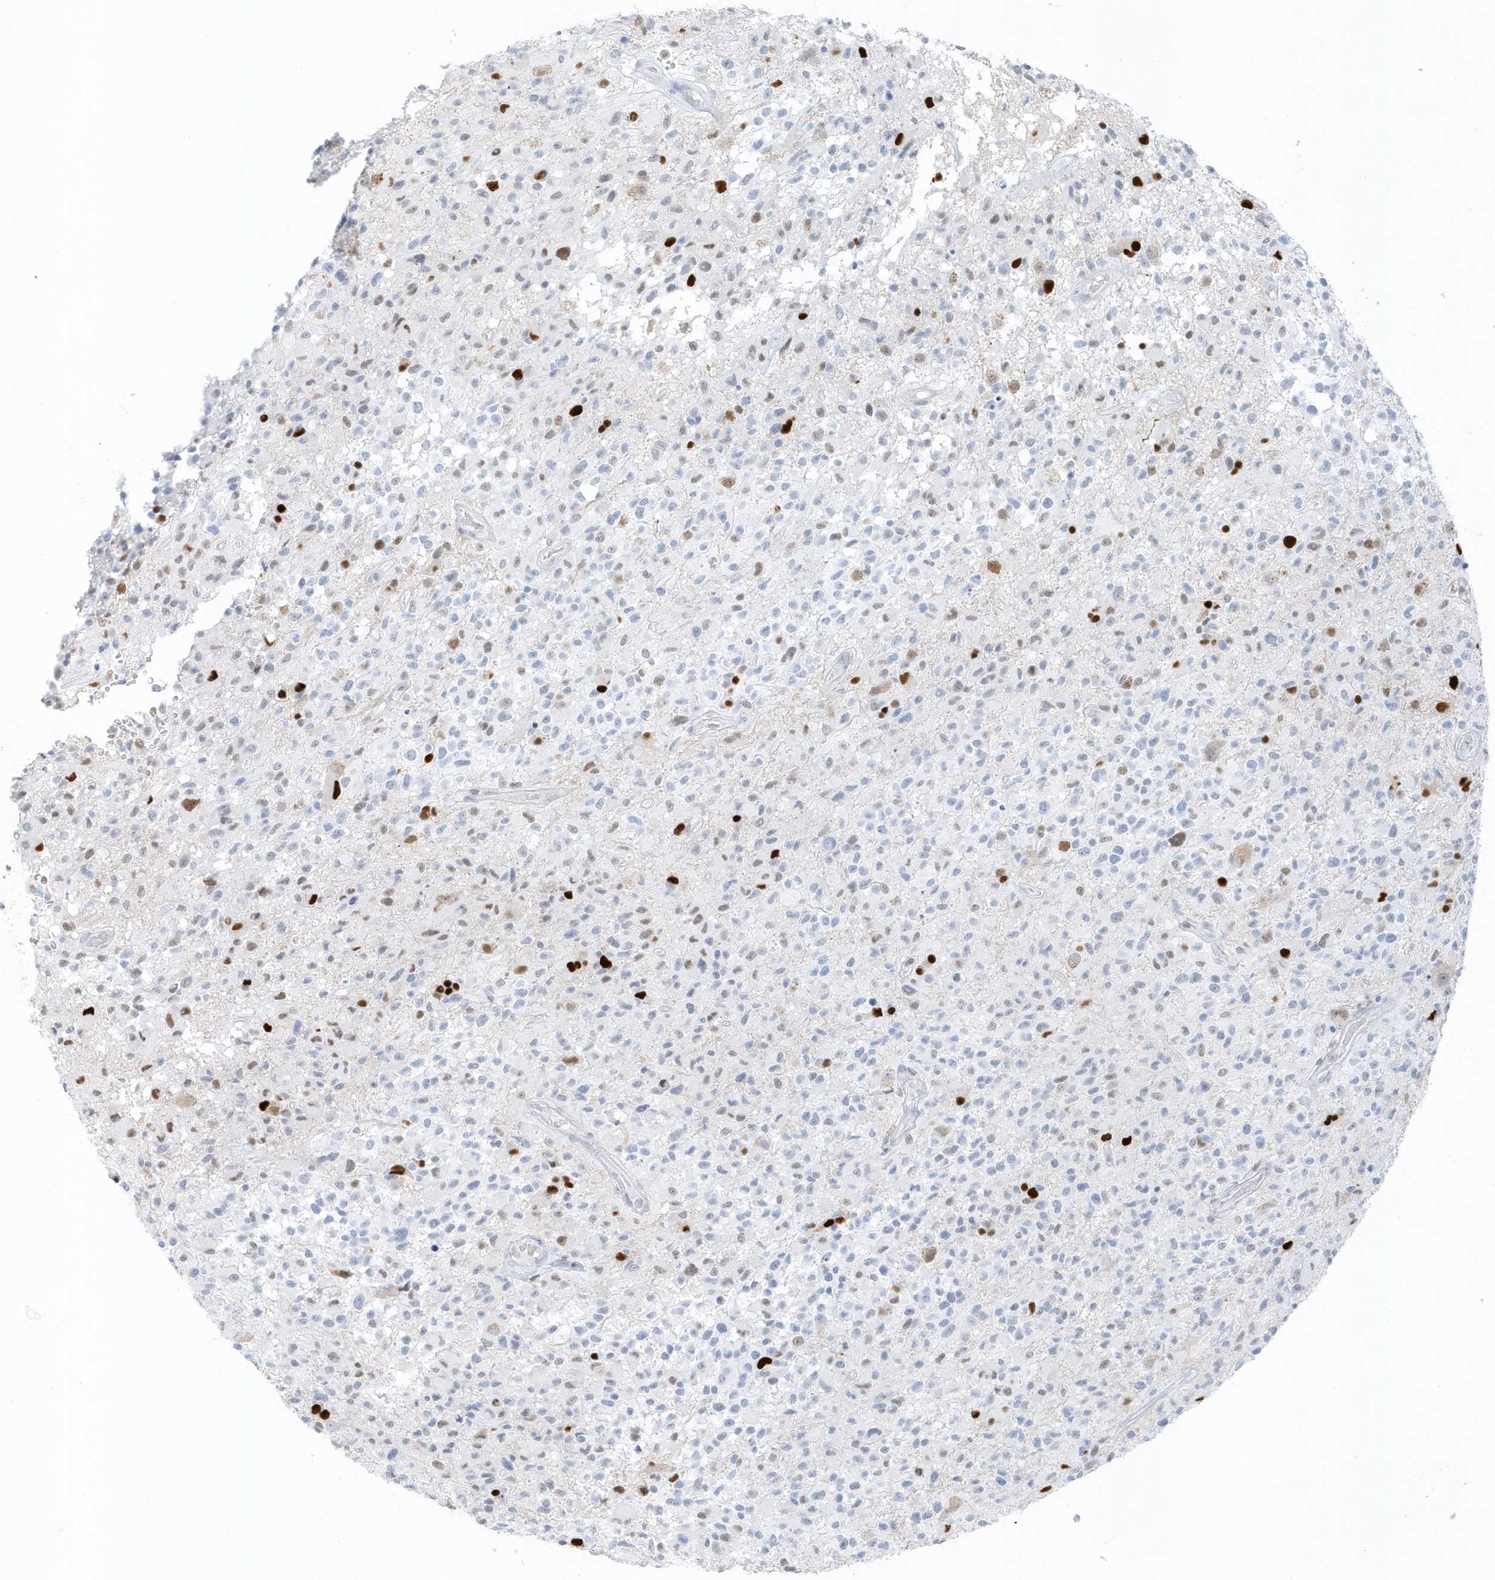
{"staining": {"intensity": "moderate", "quantity": "<25%", "location": "nuclear"}, "tissue": "glioma", "cell_type": "Tumor cells", "image_type": "cancer", "snomed": [{"axis": "morphology", "description": "Glioma, malignant, High grade"}, {"axis": "morphology", "description": "Glioblastoma, NOS"}, {"axis": "topography", "description": "Brain"}], "caption": "The image demonstrates staining of glioma, revealing moderate nuclear protein staining (brown color) within tumor cells. (Stains: DAB in brown, nuclei in blue, Microscopy: brightfield microscopy at high magnification).", "gene": "SMIM34", "patient": {"sex": "male", "age": 60}}